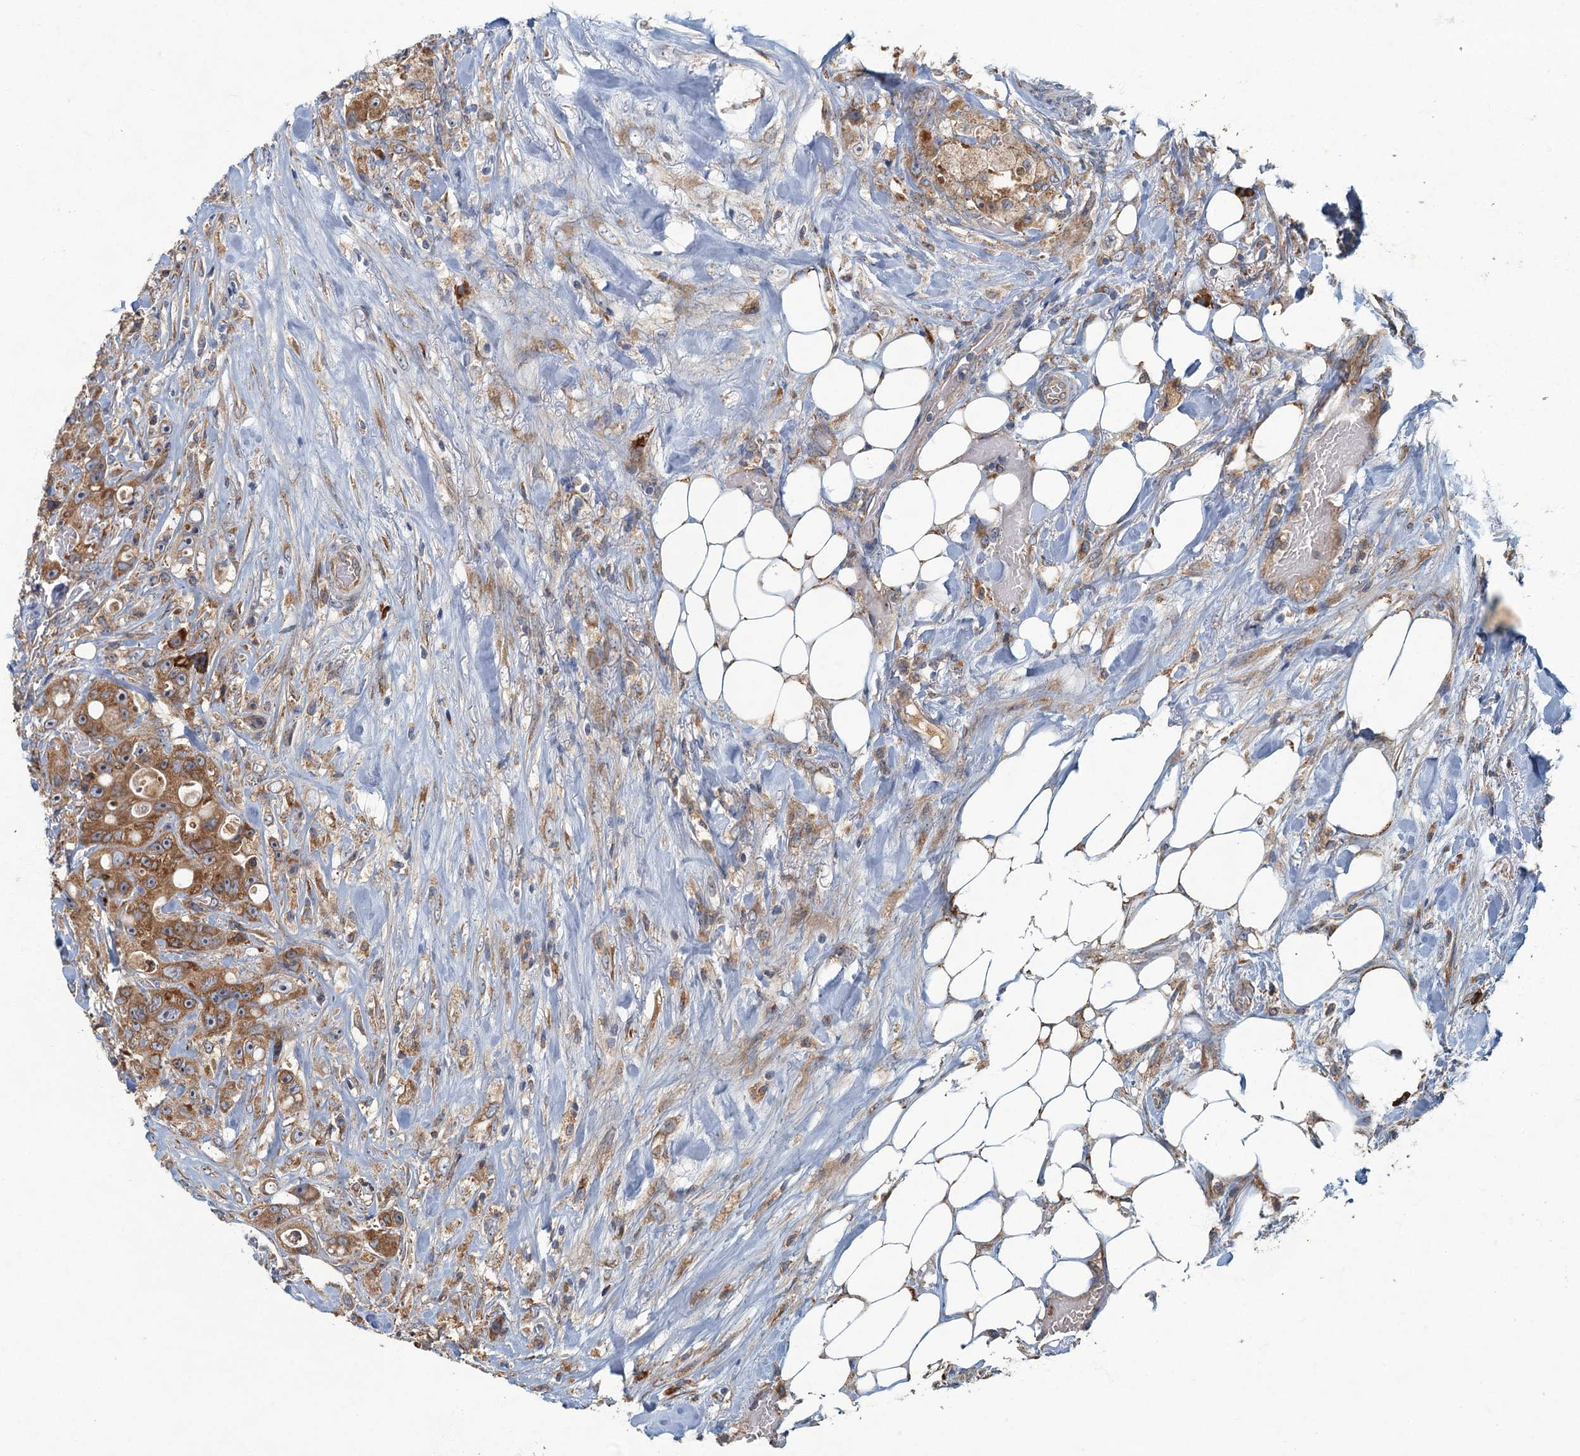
{"staining": {"intensity": "moderate", "quantity": ">75%", "location": "cytoplasmic/membranous"}, "tissue": "colorectal cancer", "cell_type": "Tumor cells", "image_type": "cancer", "snomed": [{"axis": "morphology", "description": "Adenocarcinoma, NOS"}, {"axis": "topography", "description": "Colon"}], "caption": "The image shows a brown stain indicating the presence of a protein in the cytoplasmic/membranous of tumor cells in colorectal adenocarcinoma.", "gene": "SPDYC", "patient": {"sex": "female", "age": 46}}